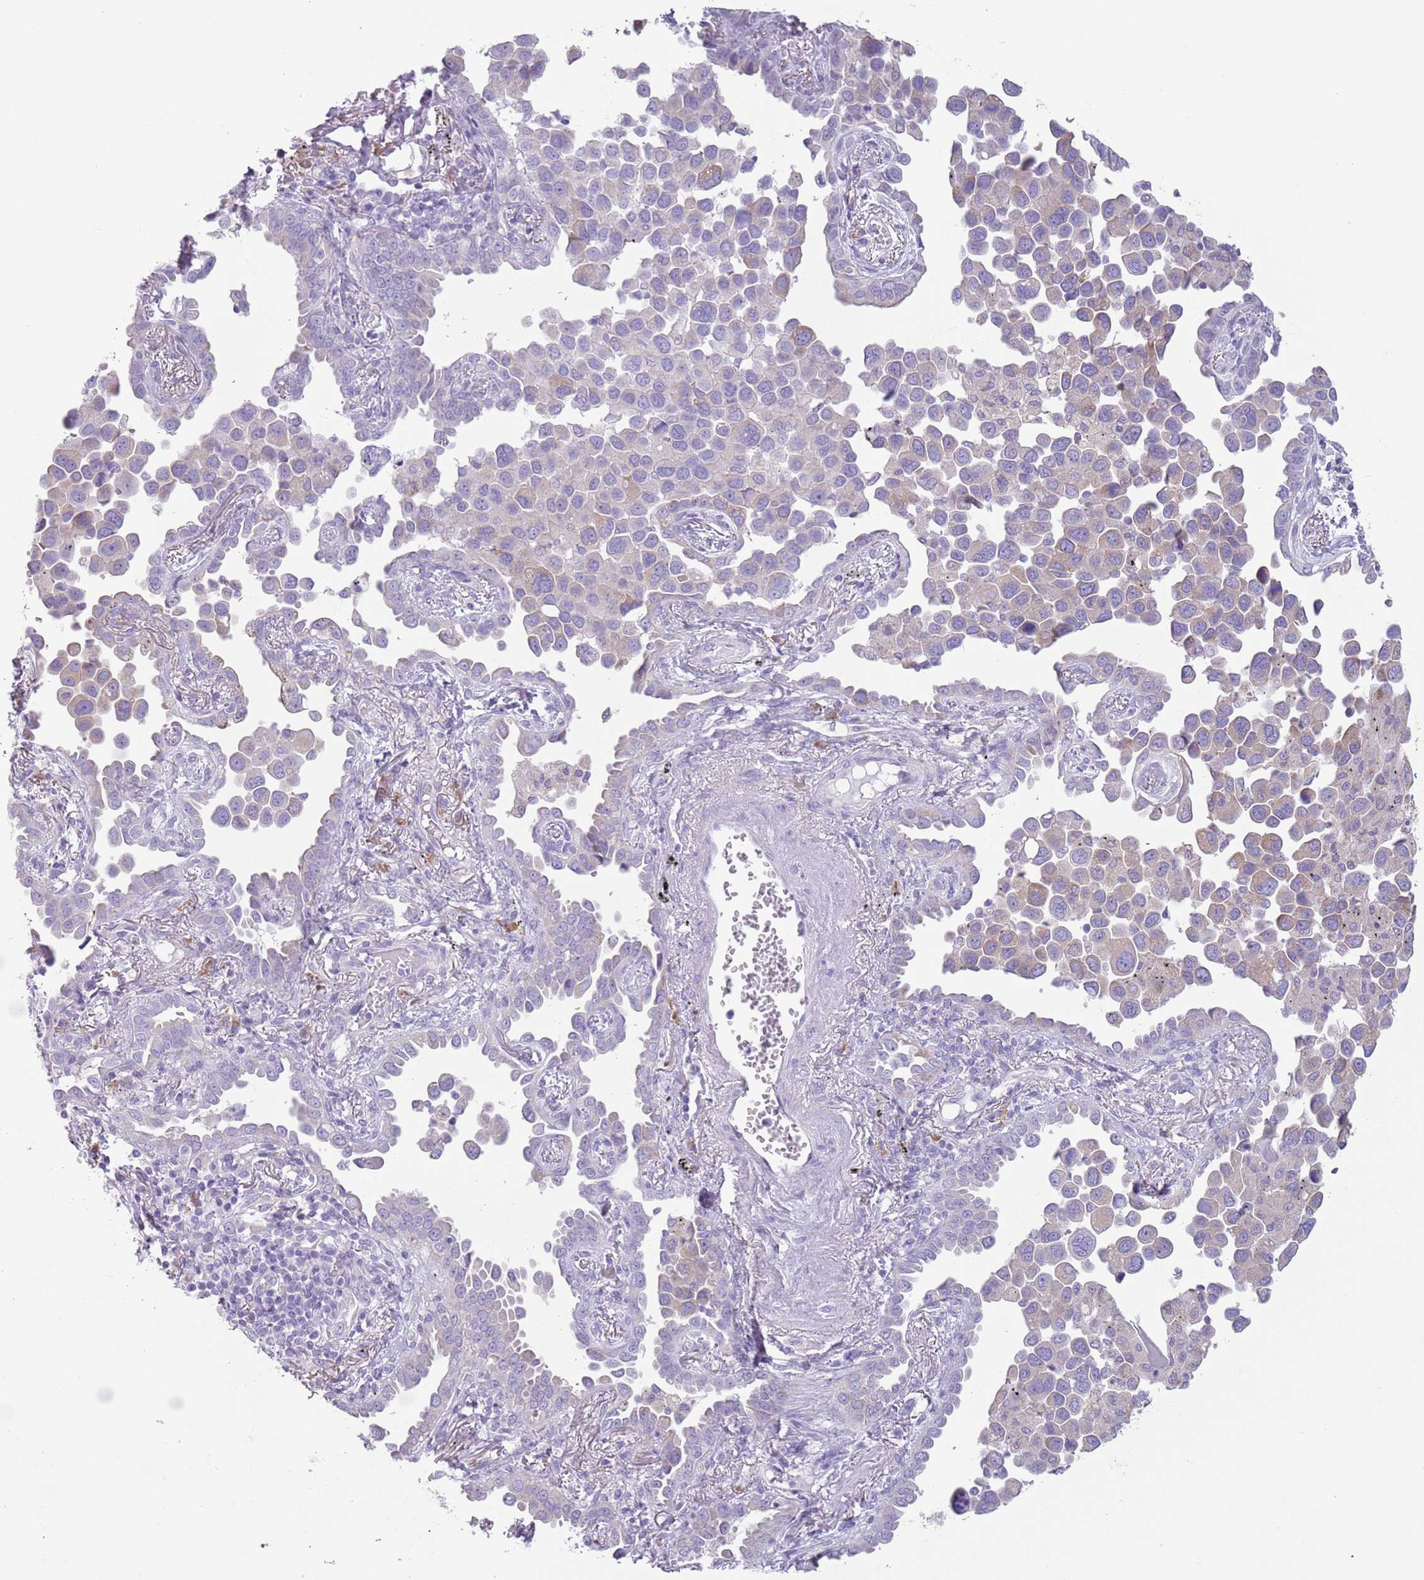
{"staining": {"intensity": "weak", "quantity": "<25%", "location": "cytoplasmic/membranous"}, "tissue": "lung cancer", "cell_type": "Tumor cells", "image_type": "cancer", "snomed": [{"axis": "morphology", "description": "Adenocarcinoma, NOS"}, {"axis": "topography", "description": "Lung"}], "caption": "High magnification brightfield microscopy of lung adenocarcinoma stained with DAB (3,3'-diaminobenzidine) (brown) and counterstained with hematoxylin (blue): tumor cells show no significant staining. (Brightfield microscopy of DAB immunohistochemistry at high magnification).", "gene": "HYOU1", "patient": {"sex": "male", "age": 67}}